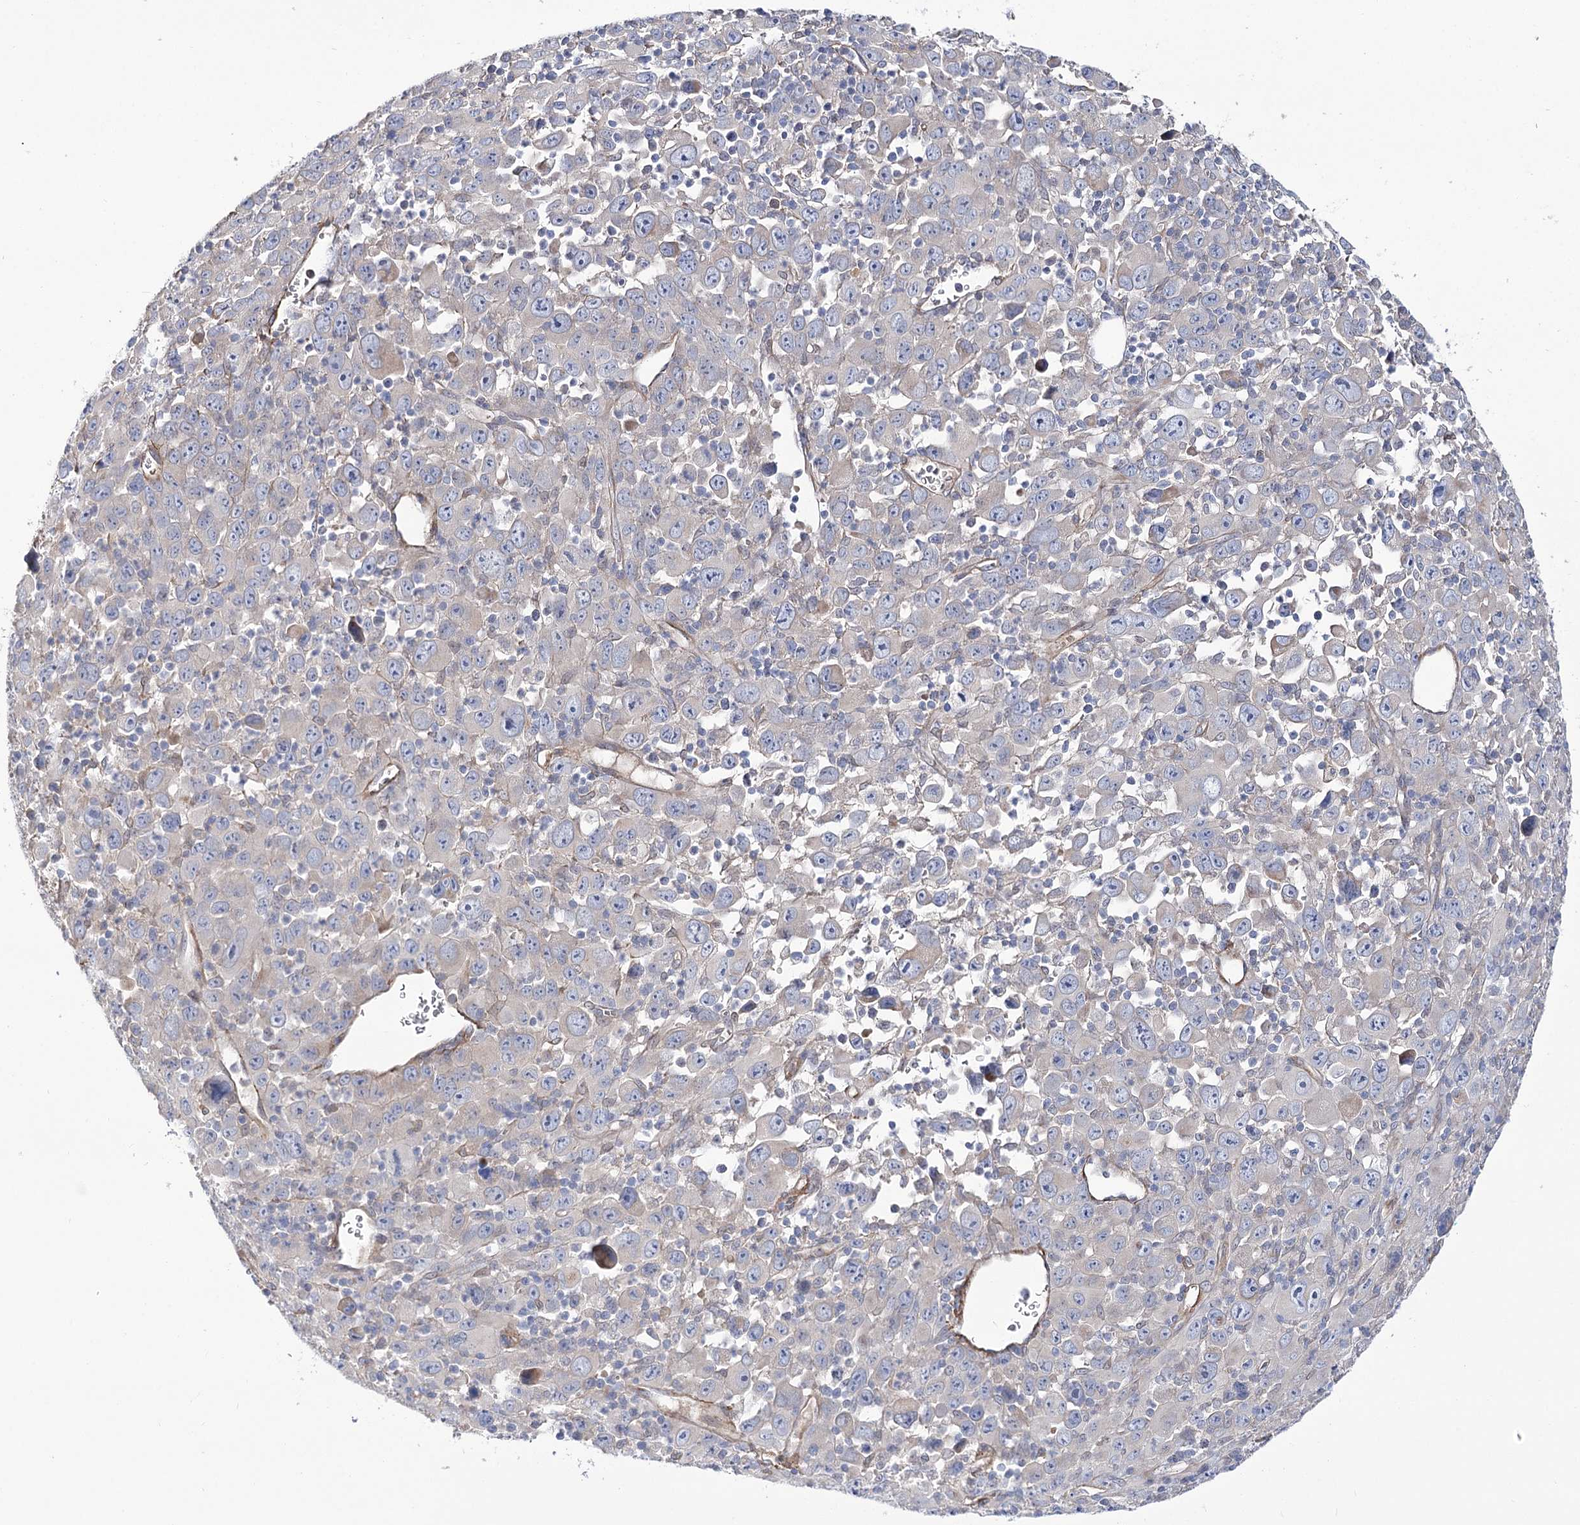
{"staining": {"intensity": "negative", "quantity": "none", "location": "none"}, "tissue": "melanoma", "cell_type": "Tumor cells", "image_type": "cancer", "snomed": [{"axis": "morphology", "description": "Malignant melanoma, Metastatic site"}, {"axis": "topography", "description": "Skin"}], "caption": "Immunohistochemistry photomicrograph of neoplastic tissue: malignant melanoma (metastatic site) stained with DAB displays no significant protein expression in tumor cells.", "gene": "WASHC3", "patient": {"sex": "female", "age": 56}}